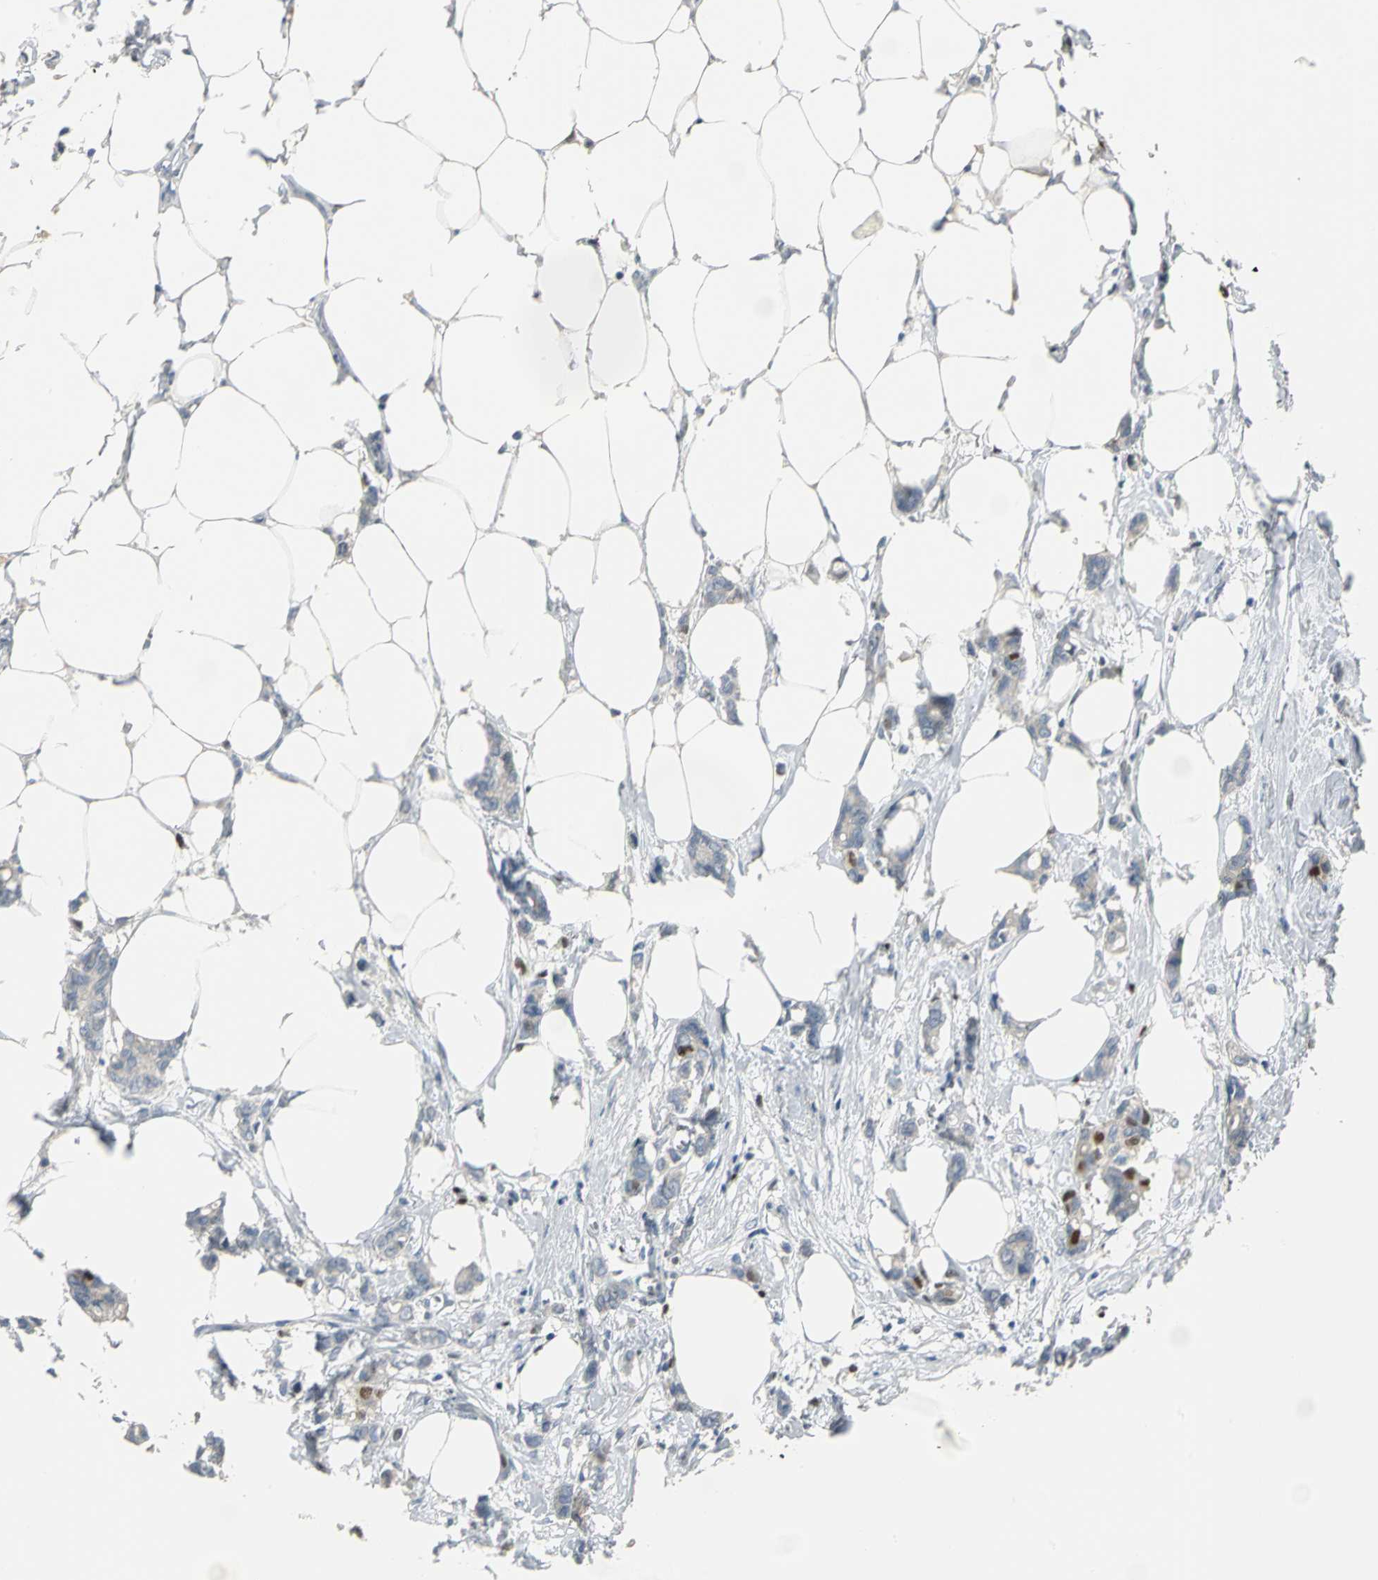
{"staining": {"intensity": "strong", "quantity": "<25%", "location": "nuclear"}, "tissue": "breast cancer", "cell_type": "Tumor cells", "image_type": "cancer", "snomed": [{"axis": "morphology", "description": "Duct carcinoma"}, {"axis": "topography", "description": "Breast"}], "caption": "Immunohistochemical staining of human infiltrating ductal carcinoma (breast) displays medium levels of strong nuclear protein positivity in approximately <25% of tumor cells.", "gene": "MCM4", "patient": {"sex": "female", "age": 84}}